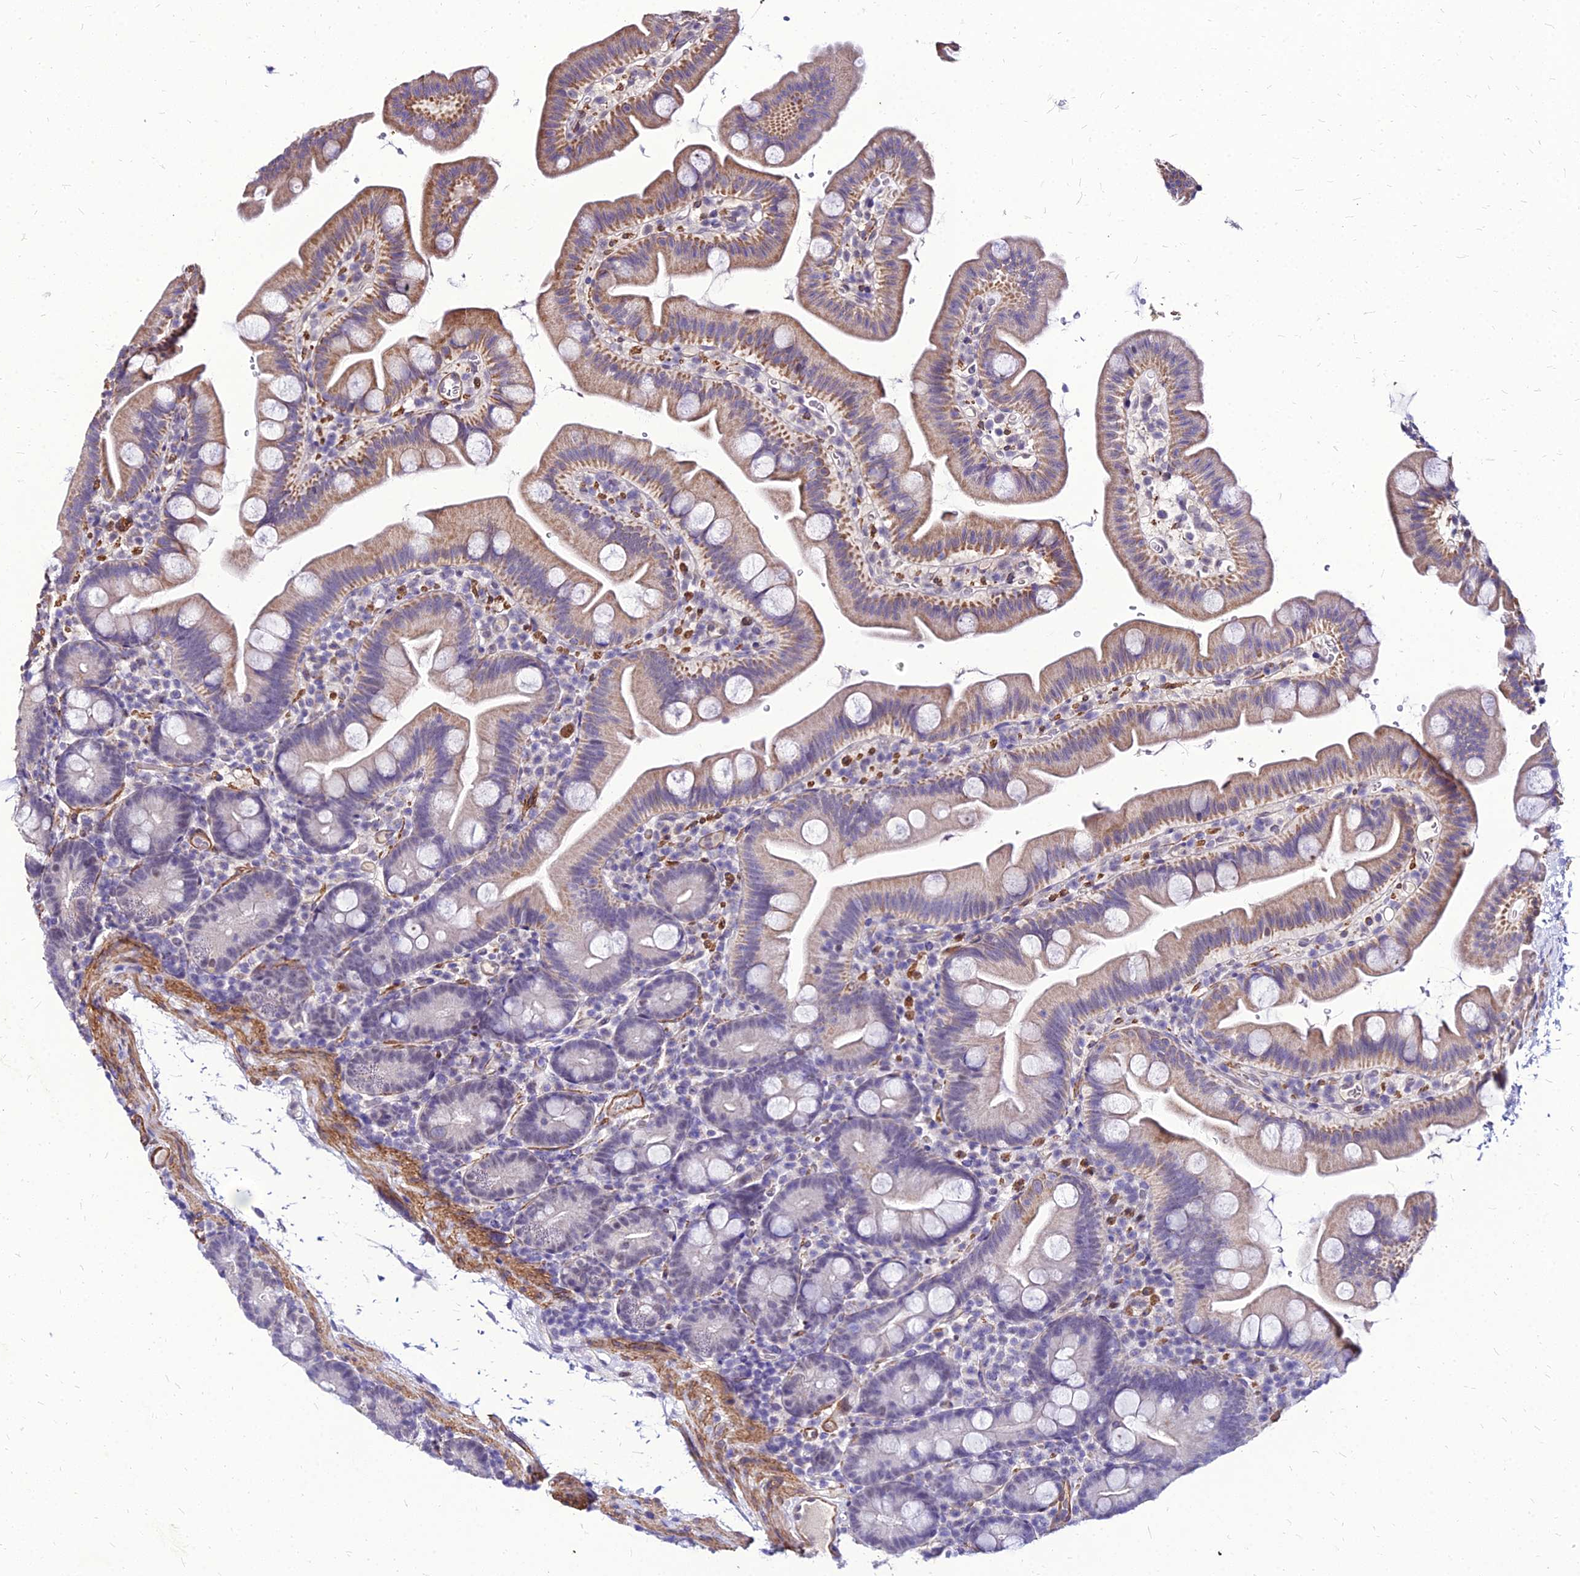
{"staining": {"intensity": "moderate", "quantity": "25%-75%", "location": "cytoplasmic/membranous"}, "tissue": "small intestine", "cell_type": "Glandular cells", "image_type": "normal", "snomed": [{"axis": "morphology", "description": "Normal tissue, NOS"}, {"axis": "topography", "description": "Small intestine"}], "caption": "Approximately 25%-75% of glandular cells in normal human small intestine display moderate cytoplasmic/membranous protein positivity as visualized by brown immunohistochemical staining.", "gene": "YEATS2", "patient": {"sex": "female", "age": 68}}